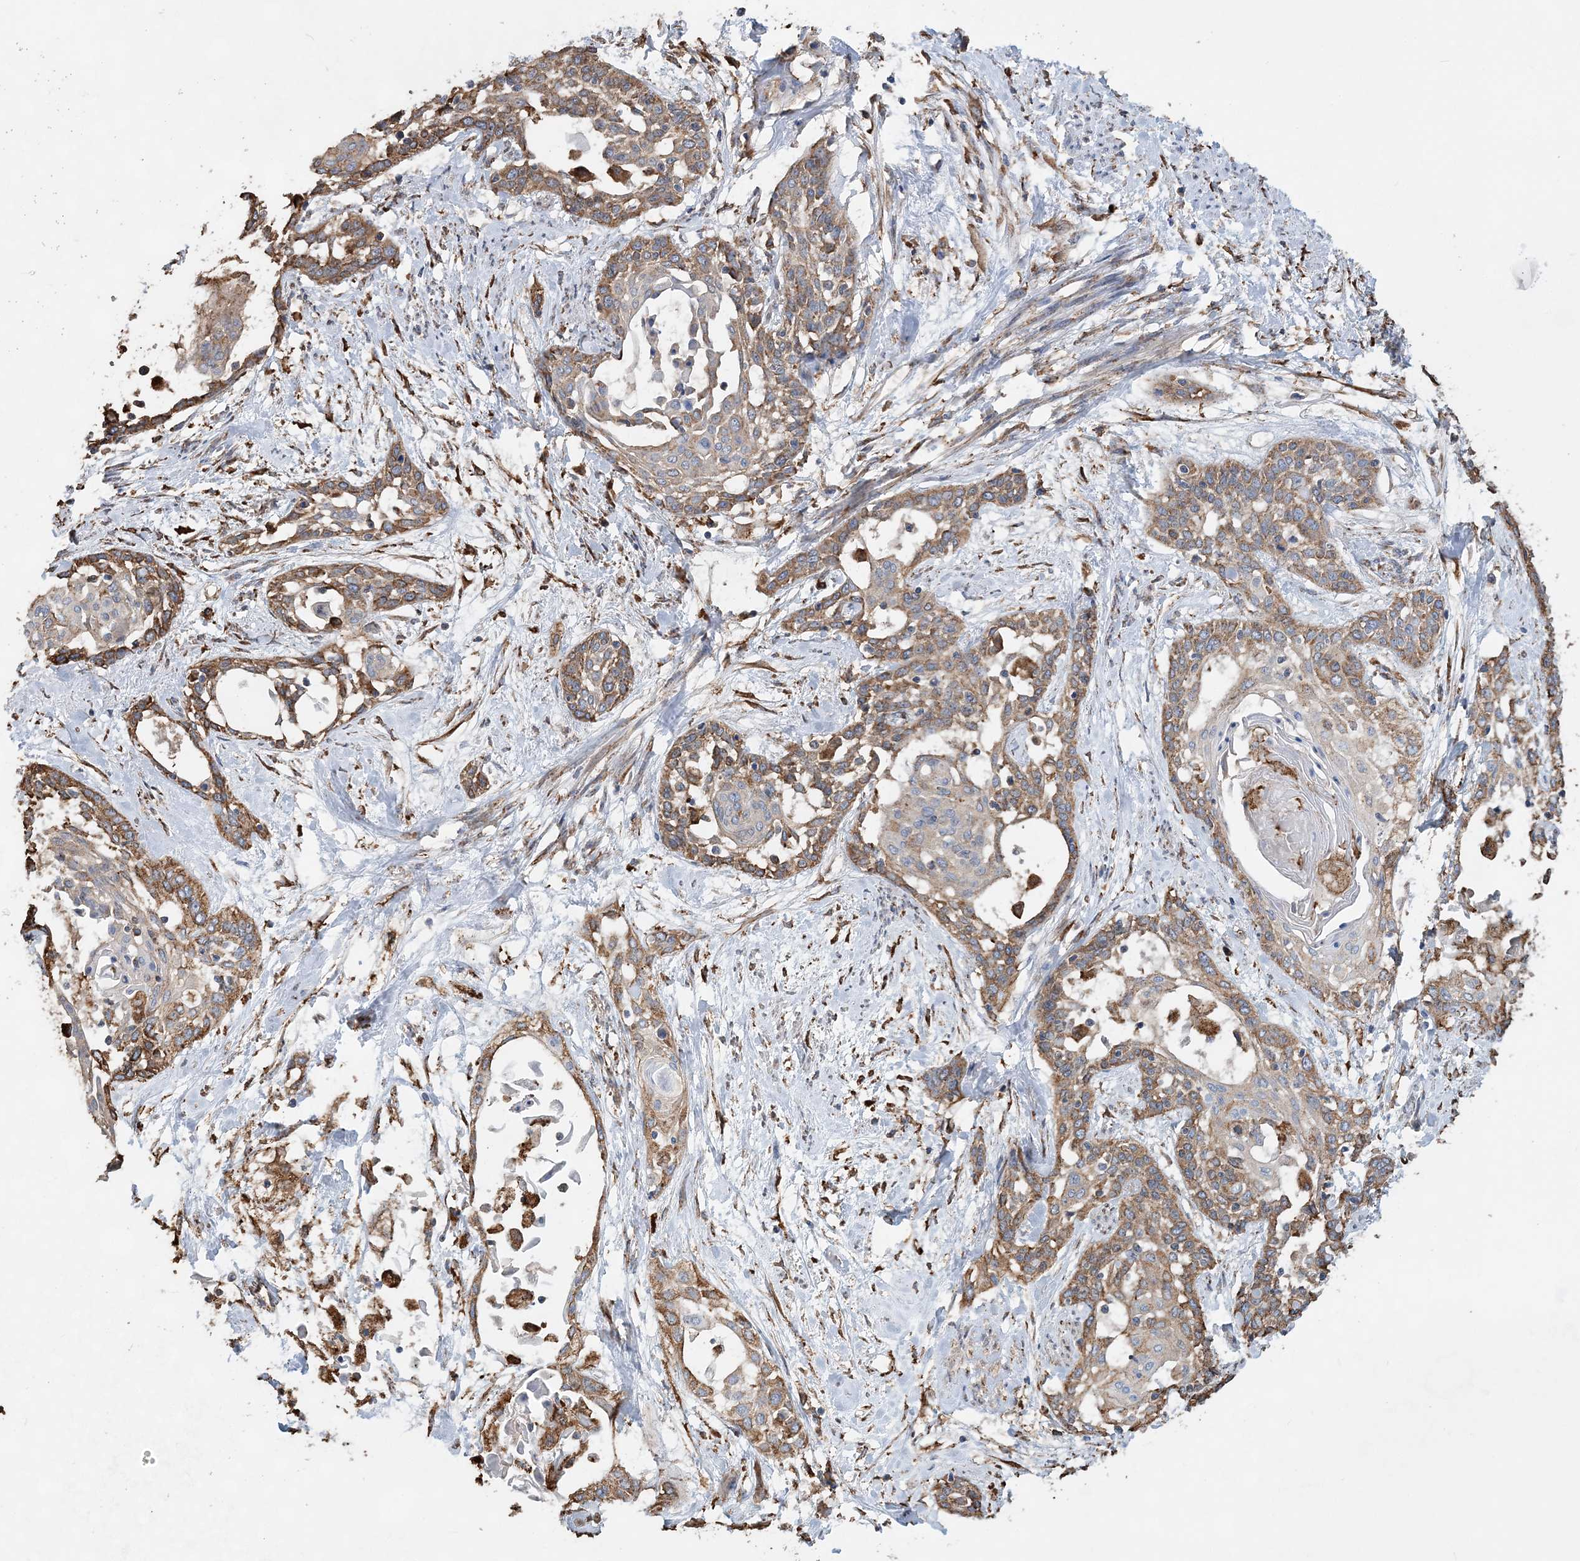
{"staining": {"intensity": "moderate", "quantity": ">75%", "location": "cytoplasmic/membranous"}, "tissue": "cervical cancer", "cell_type": "Tumor cells", "image_type": "cancer", "snomed": [{"axis": "morphology", "description": "Squamous cell carcinoma, NOS"}, {"axis": "topography", "description": "Cervix"}], "caption": "Approximately >75% of tumor cells in cervical cancer (squamous cell carcinoma) display moderate cytoplasmic/membranous protein expression as visualized by brown immunohistochemical staining.", "gene": "WDR12", "patient": {"sex": "female", "age": 57}}